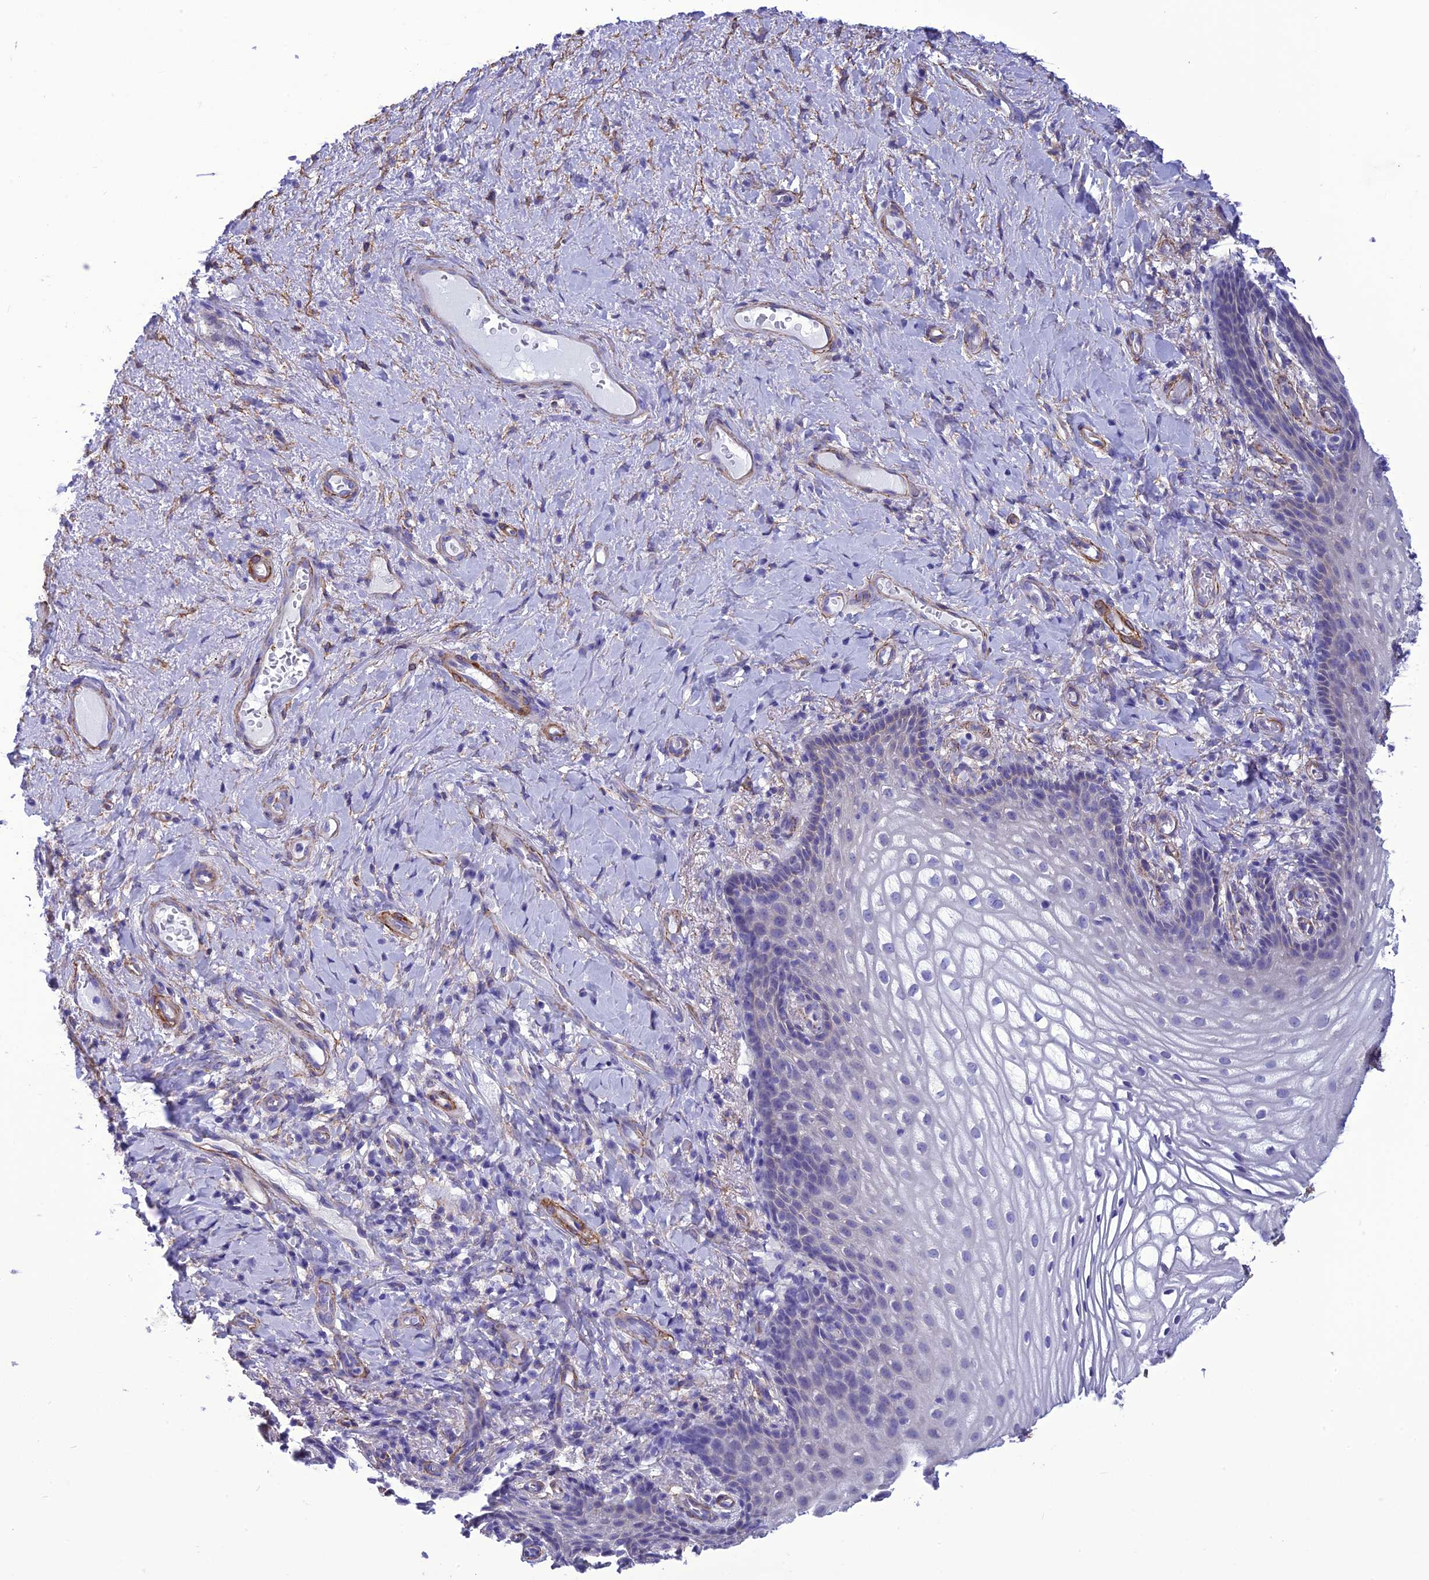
{"staining": {"intensity": "negative", "quantity": "none", "location": "none"}, "tissue": "vagina", "cell_type": "Squamous epithelial cells", "image_type": "normal", "snomed": [{"axis": "morphology", "description": "Normal tissue, NOS"}, {"axis": "topography", "description": "Vagina"}], "caption": "Vagina was stained to show a protein in brown. There is no significant expression in squamous epithelial cells.", "gene": "NKD1", "patient": {"sex": "female", "age": 60}}